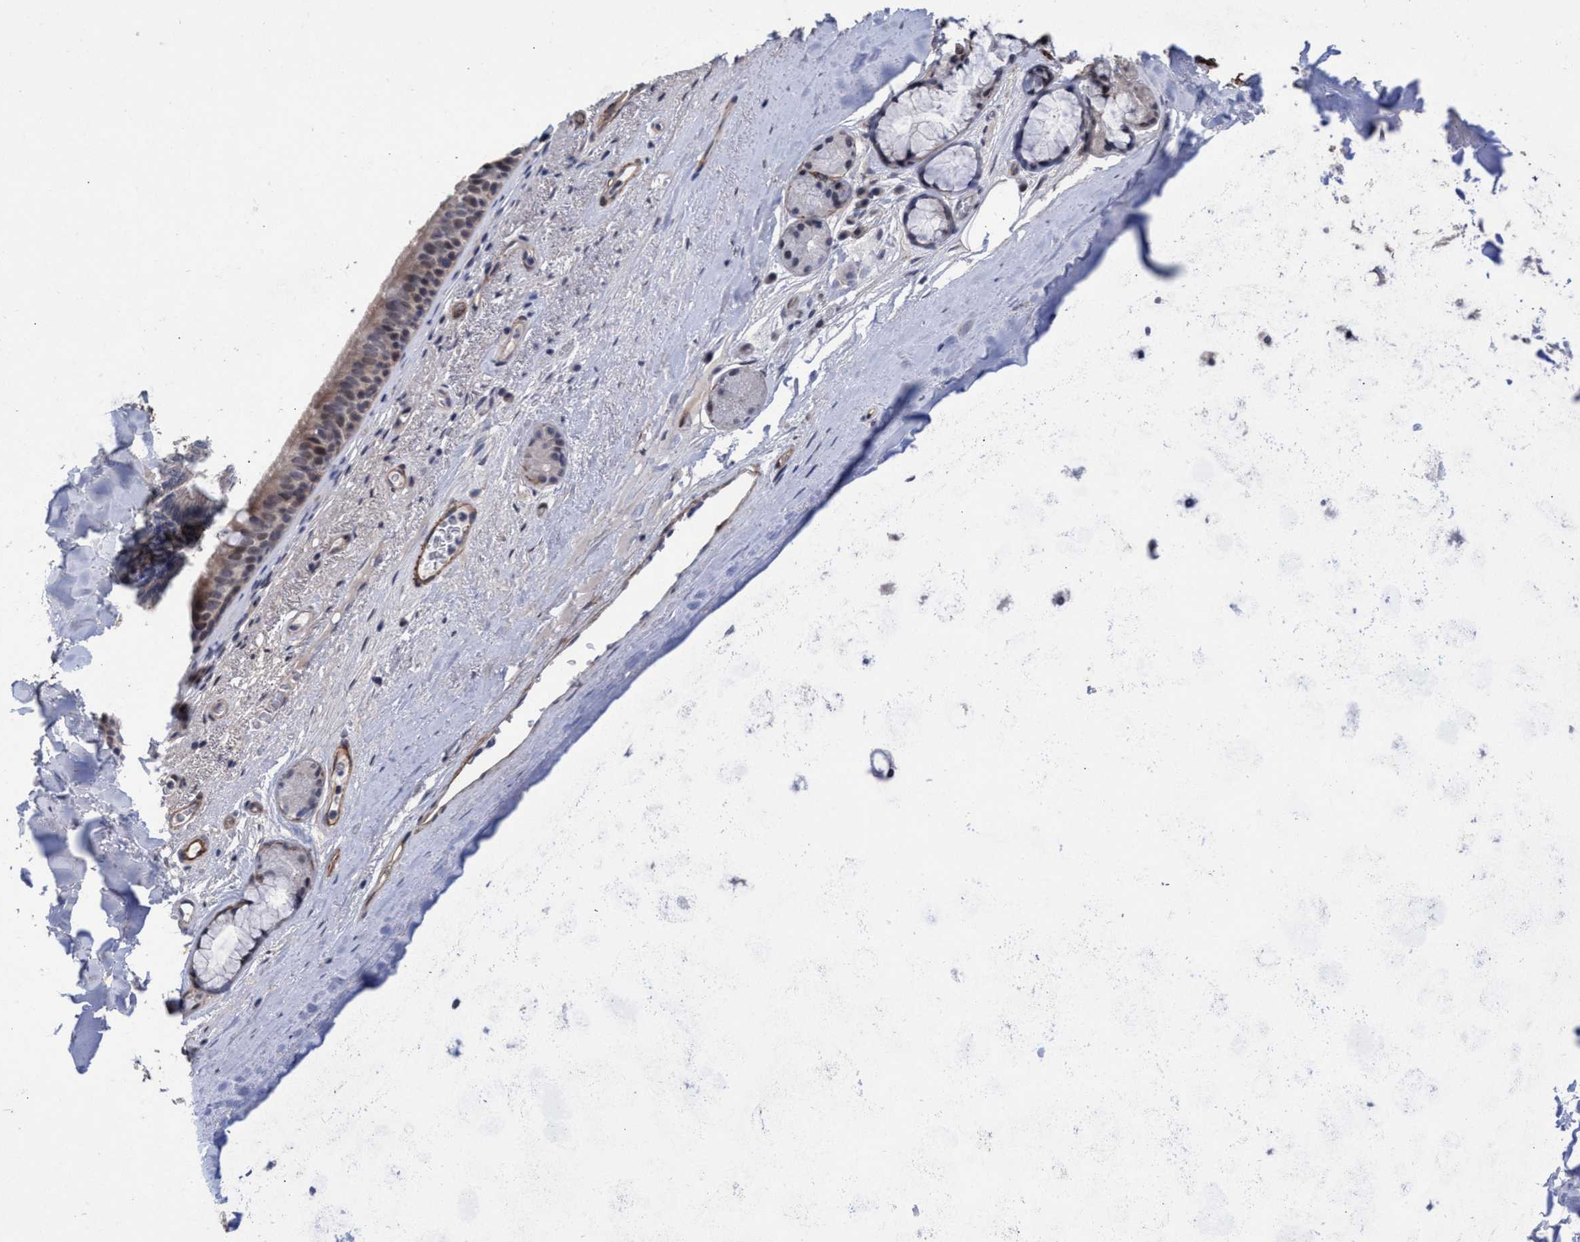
{"staining": {"intensity": "weak", "quantity": "<25%", "location": "cytoplasmic/membranous"}, "tissue": "bronchus", "cell_type": "Respiratory epithelial cells", "image_type": "normal", "snomed": [{"axis": "morphology", "description": "Normal tissue, NOS"}, {"axis": "topography", "description": "Cartilage tissue"}], "caption": "Image shows no protein staining in respiratory epithelial cells of benign bronchus. (DAB immunohistochemistry (IHC) with hematoxylin counter stain).", "gene": "ZNF750", "patient": {"sex": "female", "age": 63}}